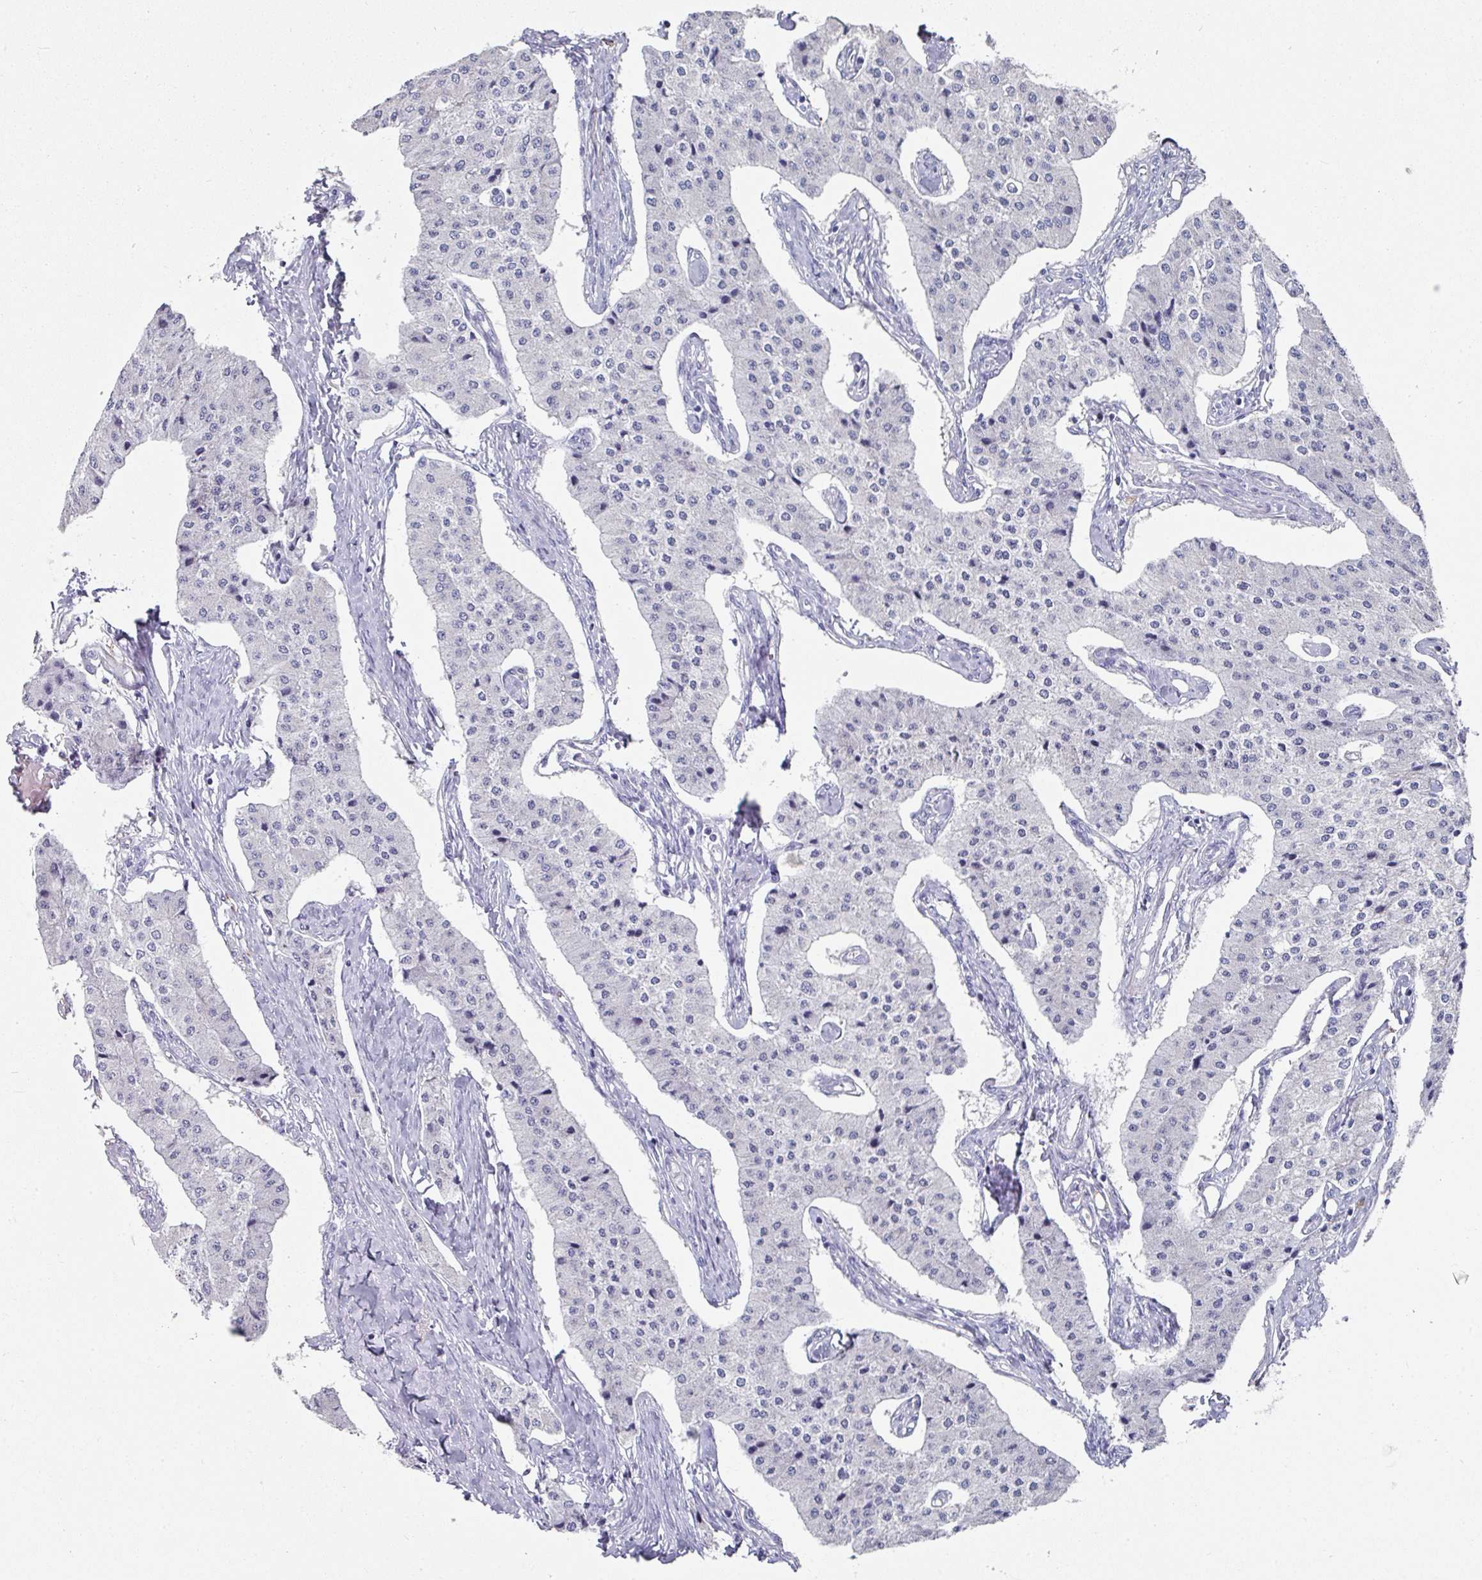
{"staining": {"intensity": "negative", "quantity": "none", "location": "none"}, "tissue": "carcinoid", "cell_type": "Tumor cells", "image_type": "cancer", "snomed": [{"axis": "morphology", "description": "Carcinoid, malignant, NOS"}, {"axis": "topography", "description": "Colon"}], "caption": "Malignant carcinoid stained for a protein using immunohistochemistry (IHC) demonstrates no expression tumor cells.", "gene": "SETBP1", "patient": {"sex": "female", "age": 52}}